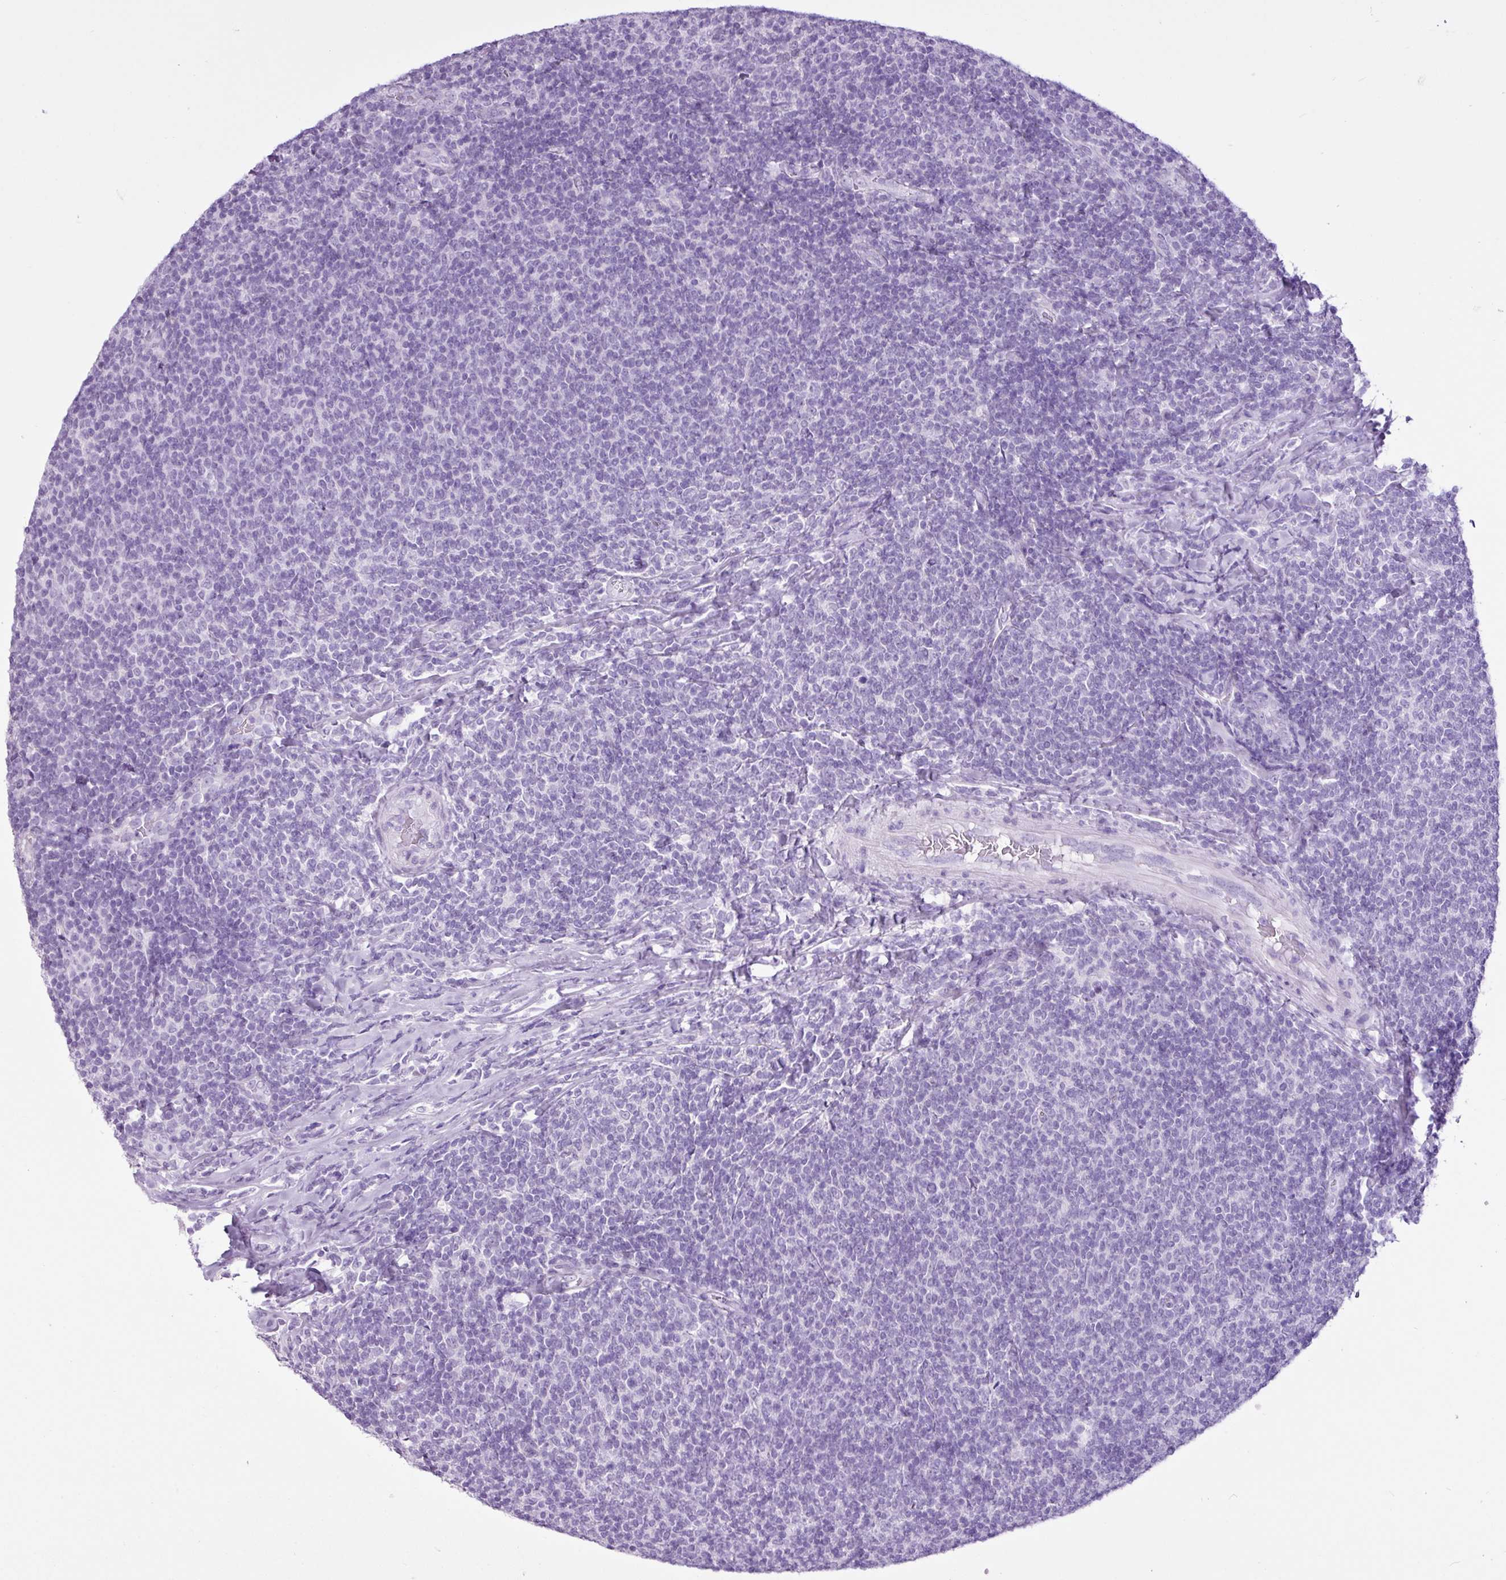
{"staining": {"intensity": "negative", "quantity": "none", "location": "none"}, "tissue": "lymphoma", "cell_type": "Tumor cells", "image_type": "cancer", "snomed": [{"axis": "morphology", "description": "Malignant lymphoma, non-Hodgkin's type, Low grade"}, {"axis": "topography", "description": "Lymph node"}], "caption": "IHC photomicrograph of neoplastic tissue: low-grade malignant lymphoma, non-Hodgkin's type stained with DAB demonstrates no significant protein expression in tumor cells. (DAB immunohistochemistry, high magnification).", "gene": "PGR", "patient": {"sex": "male", "age": 52}}